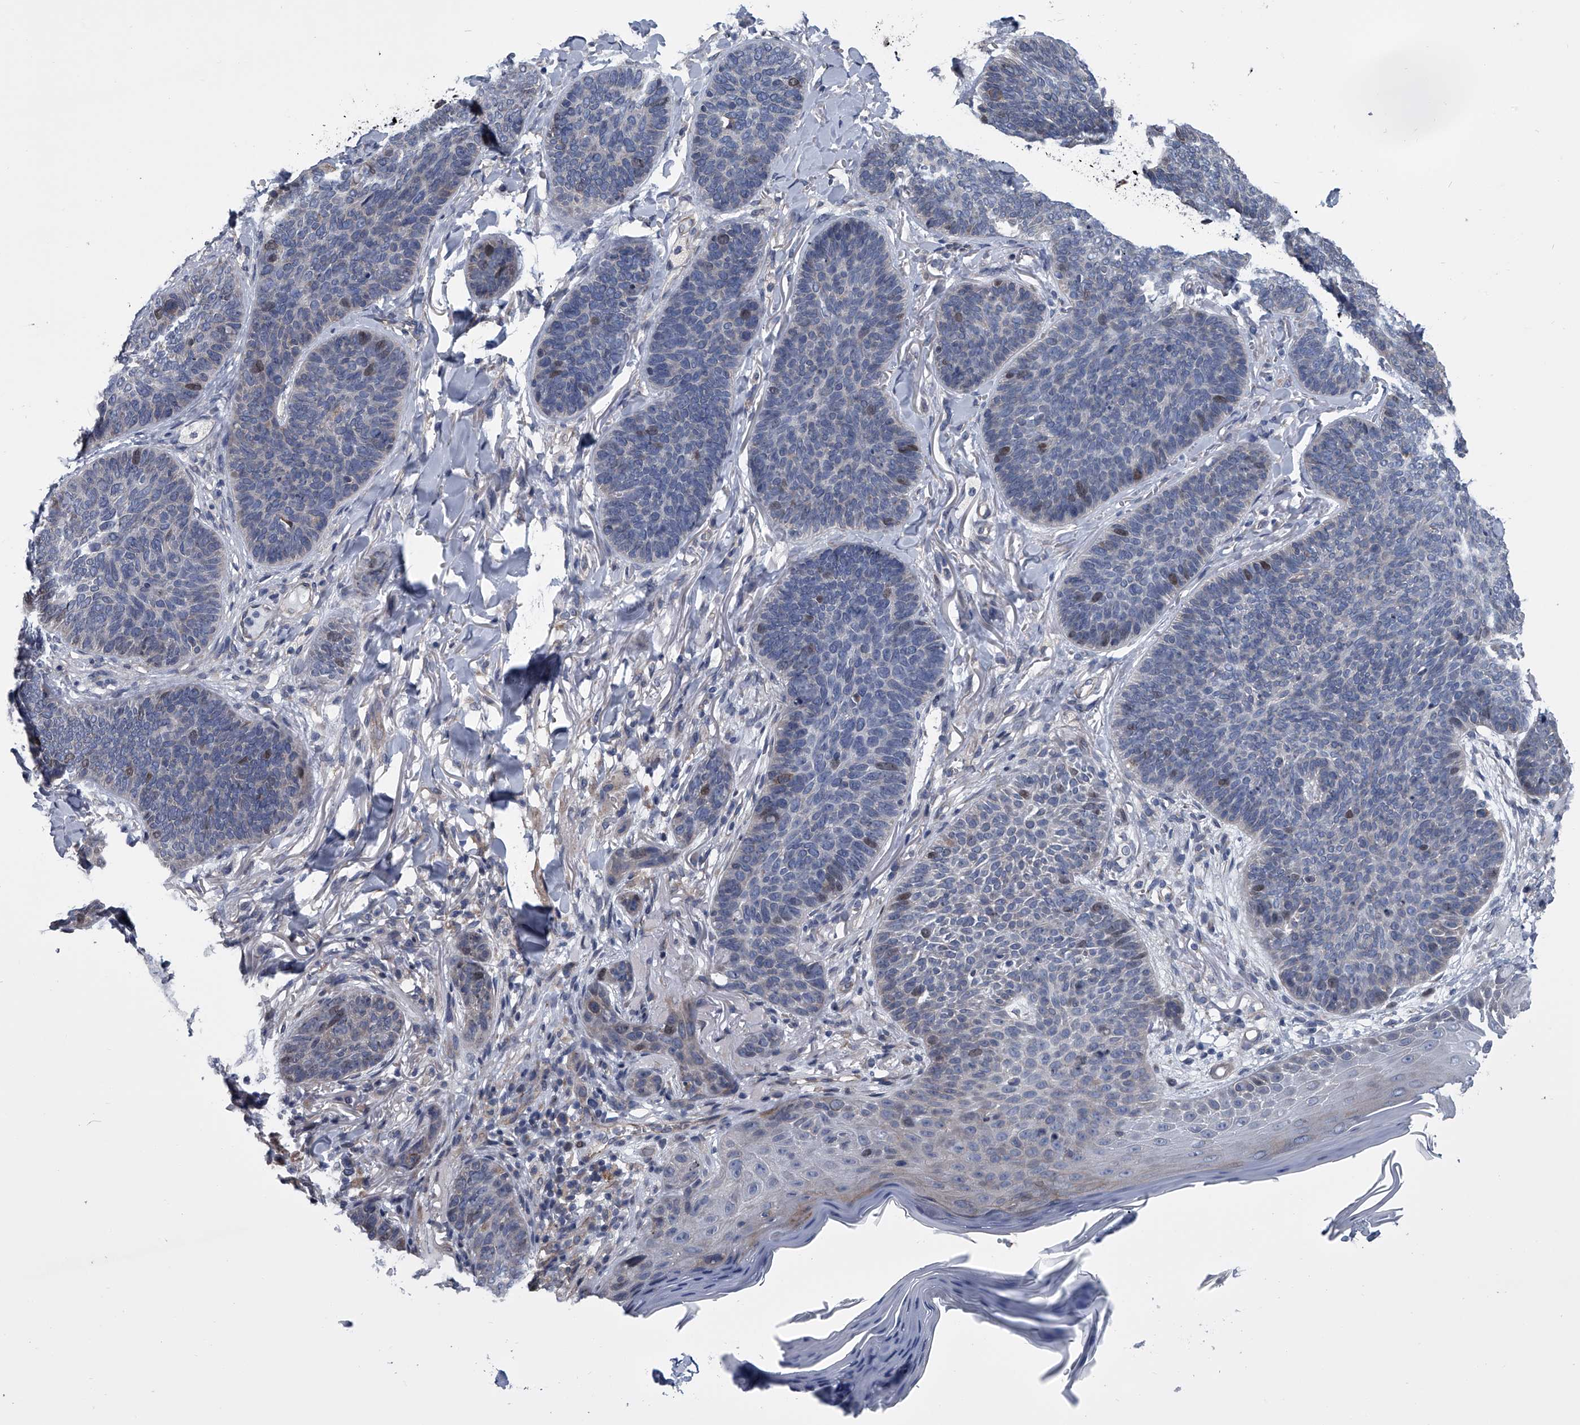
{"staining": {"intensity": "moderate", "quantity": "<25%", "location": "nuclear"}, "tissue": "skin cancer", "cell_type": "Tumor cells", "image_type": "cancer", "snomed": [{"axis": "morphology", "description": "Basal cell carcinoma"}, {"axis": "topography", "description": "Skin"}], "caption": "Skin cancer tissue exhibits moderate nuclear positivity in about <25% of tumor cells, visualized by immunohistochemistry.", "gene": "ABCG1", "patient": {"sex": "male", "age": 85}}